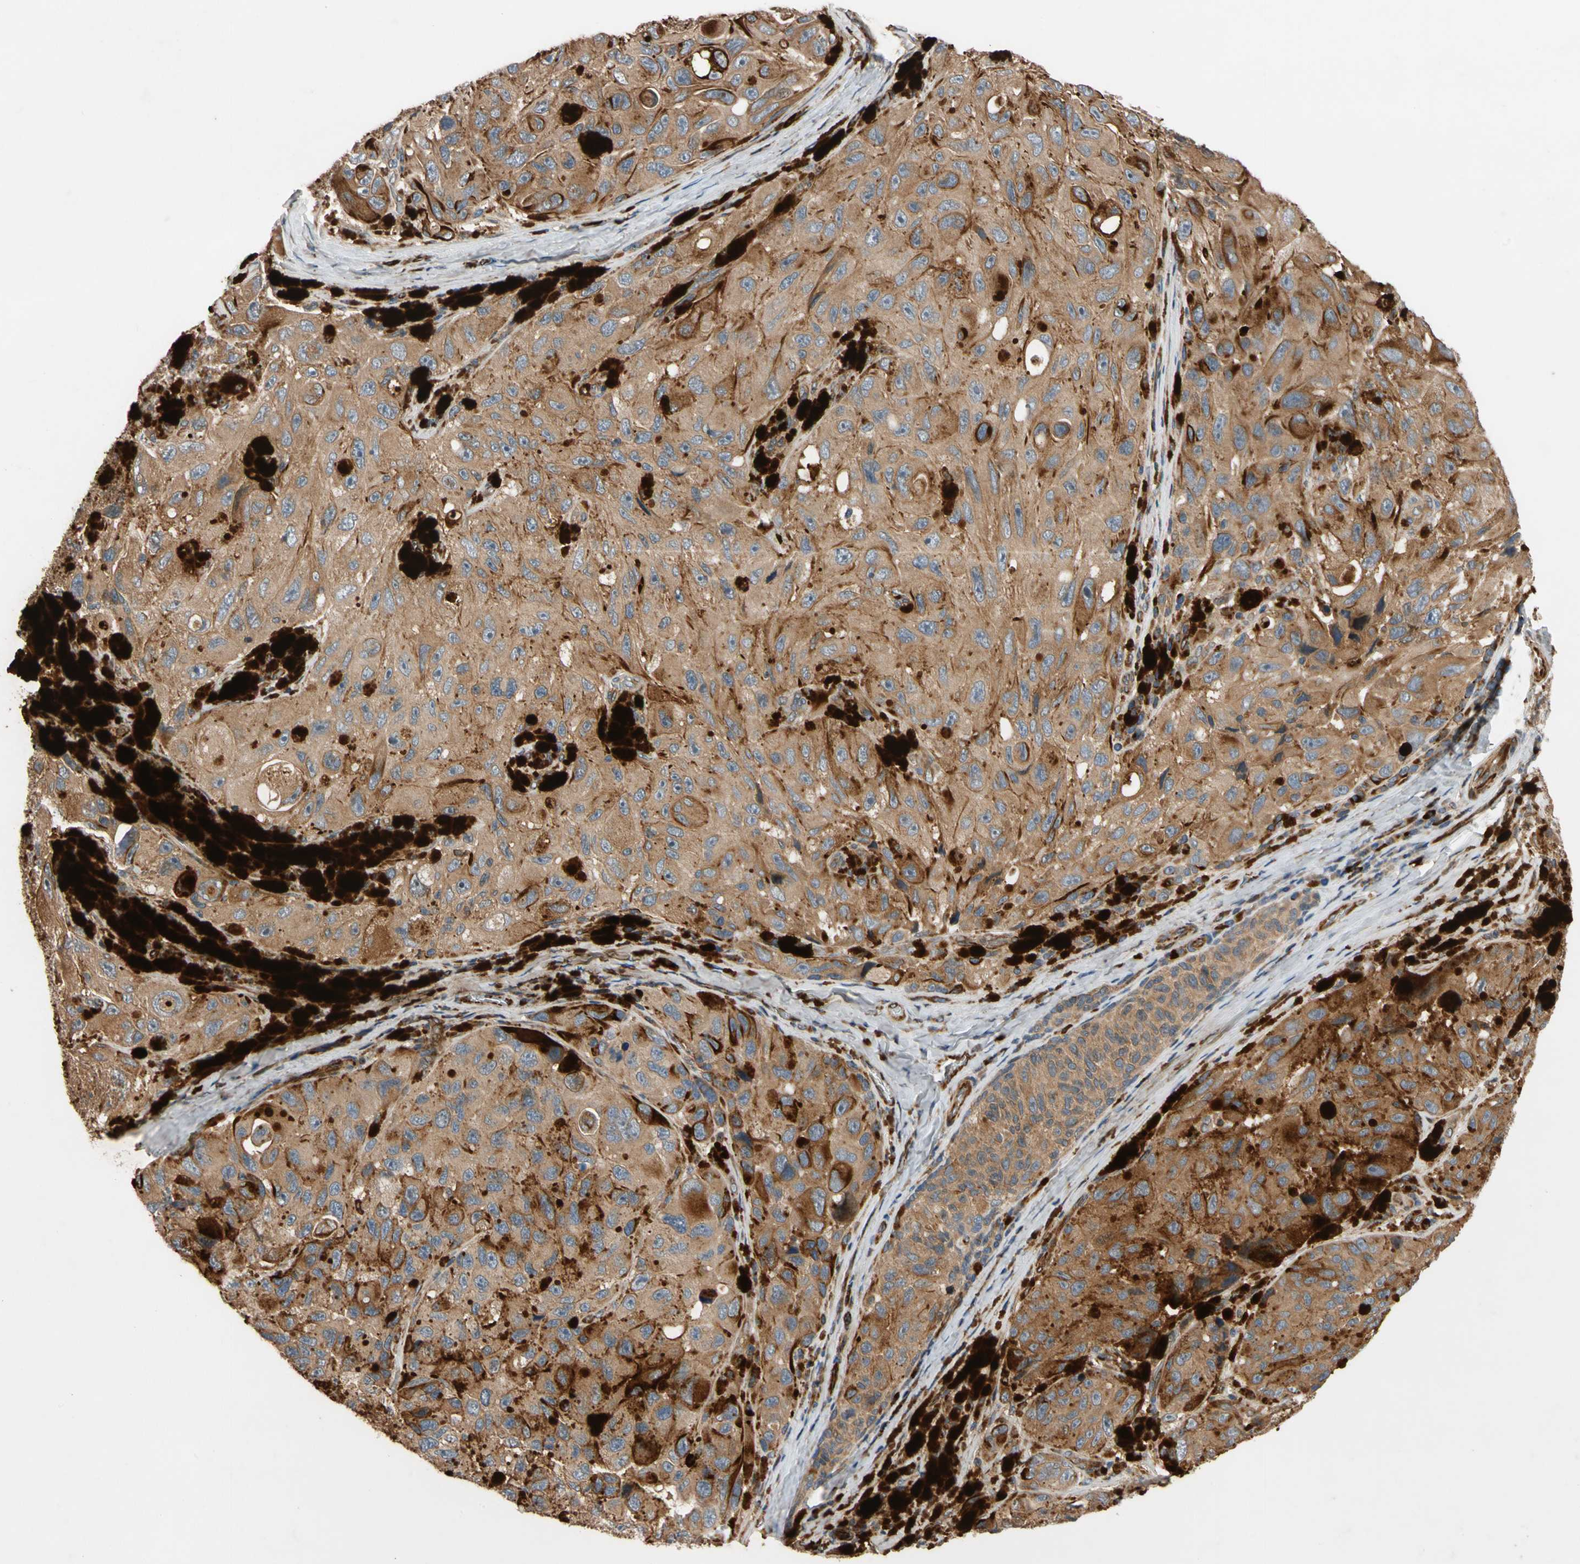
{"staining": {"intensity": "moderate", "quantity": ">75%", "location": "cytoplasmic/membranous"}, "tissue": "melanoma", "cell_type": "Tumor cells", "image_type": "cancer", "snomed": [{"axis": "morphology", "description": "Malignant melanoma, NOS"}, {"axis": "topography", "description": "Skin"}], "caption": "Melanoma was stained to show a protein in brown. There is medium levels of moderate cytoplasmic/membranous expression in about >75% of tumor cells.", "gene": "FGD6", "patient": {"sex": "female", "age": 73}}